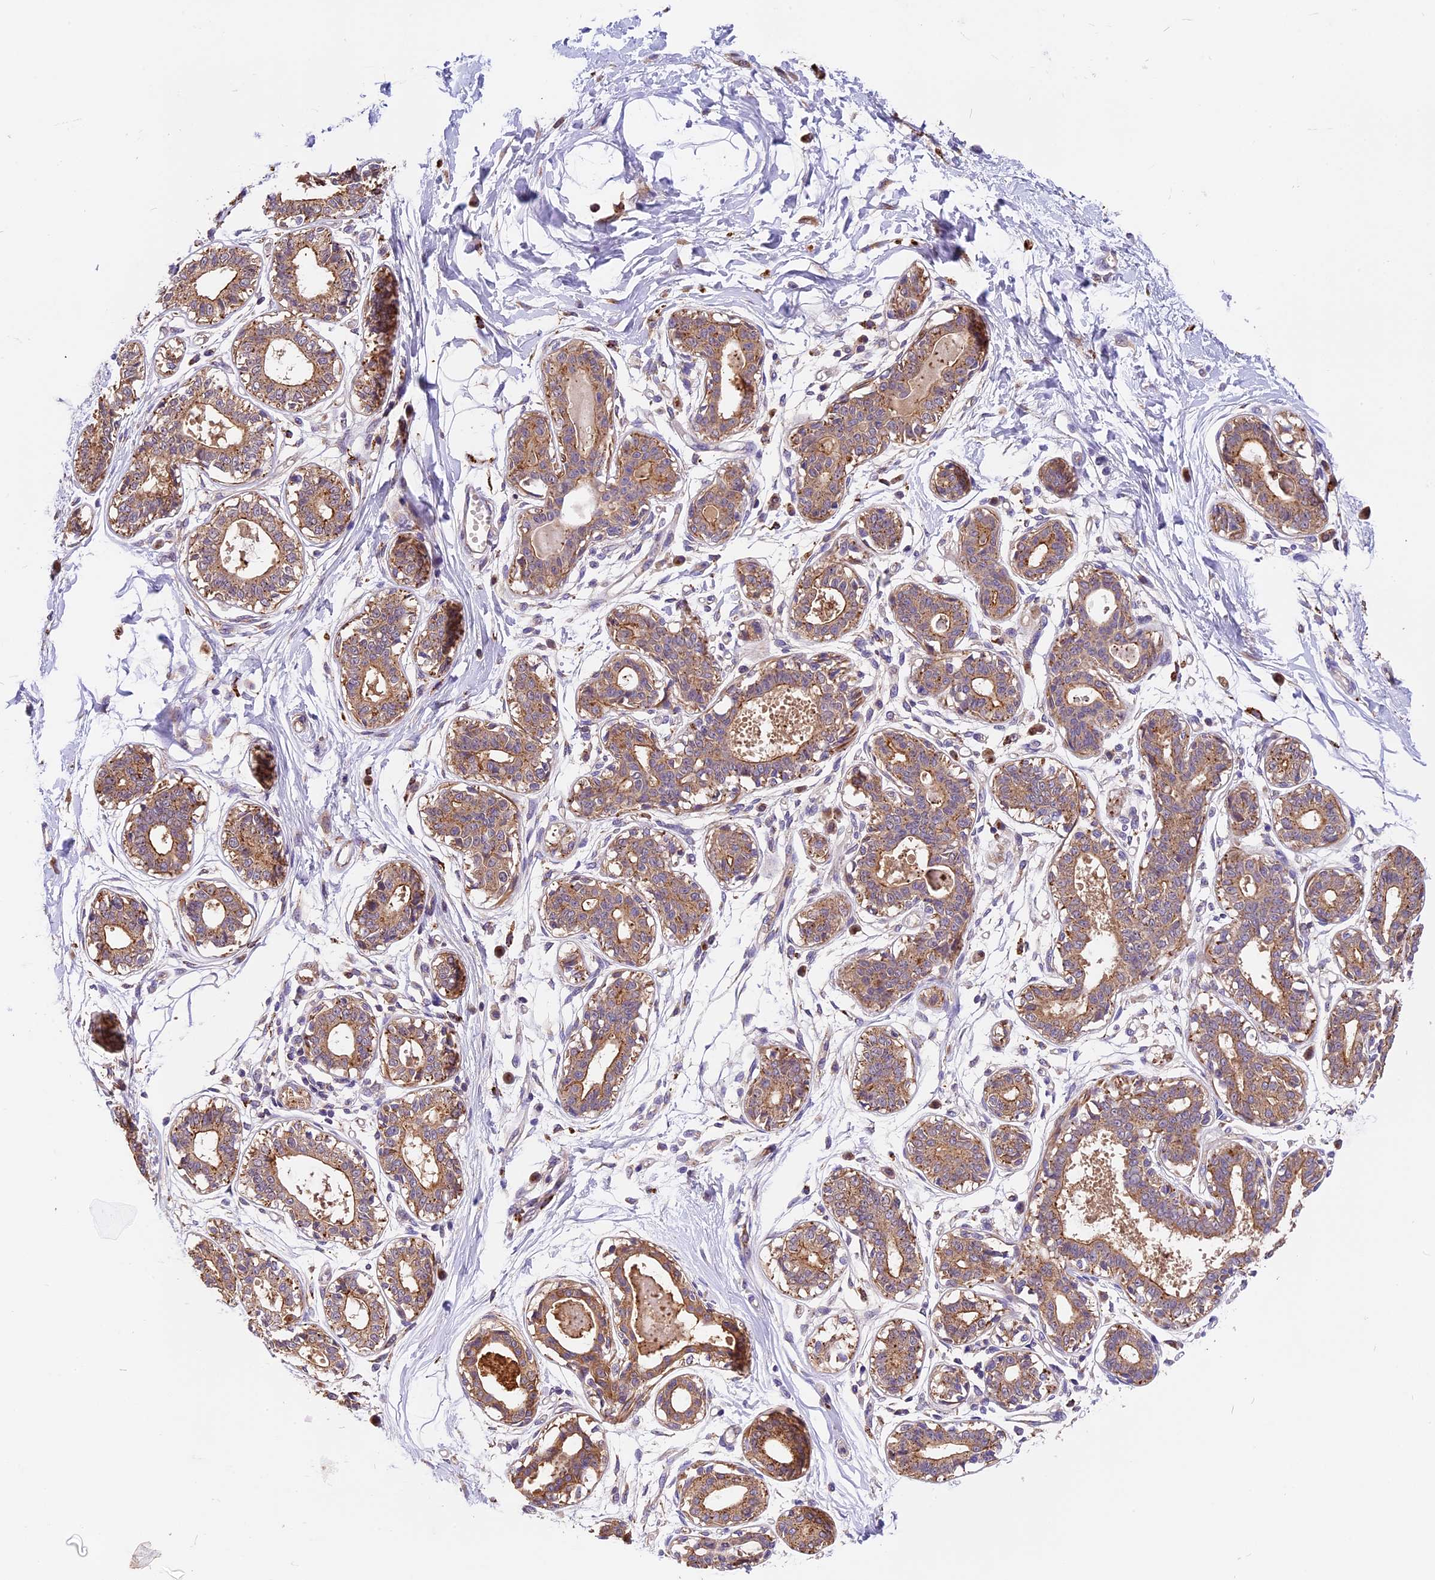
{"staining": {"intensity": "negative", "quantity": "none", "location": "none"}, "tissue": "breast", "cell_type": "Adipocytes", "image_type": "normal", "snomed": [{"axis": "morphology", "description": "Normal tissue, NOS"}, {"axis": "topography", "description": "Breast"}], "caption": "The micrograph displays no significant expression in adipocytes of breast. Nuclei are stained in blue.", "gene": "COPE", "patient": {"sex": "female", "age": 45}}